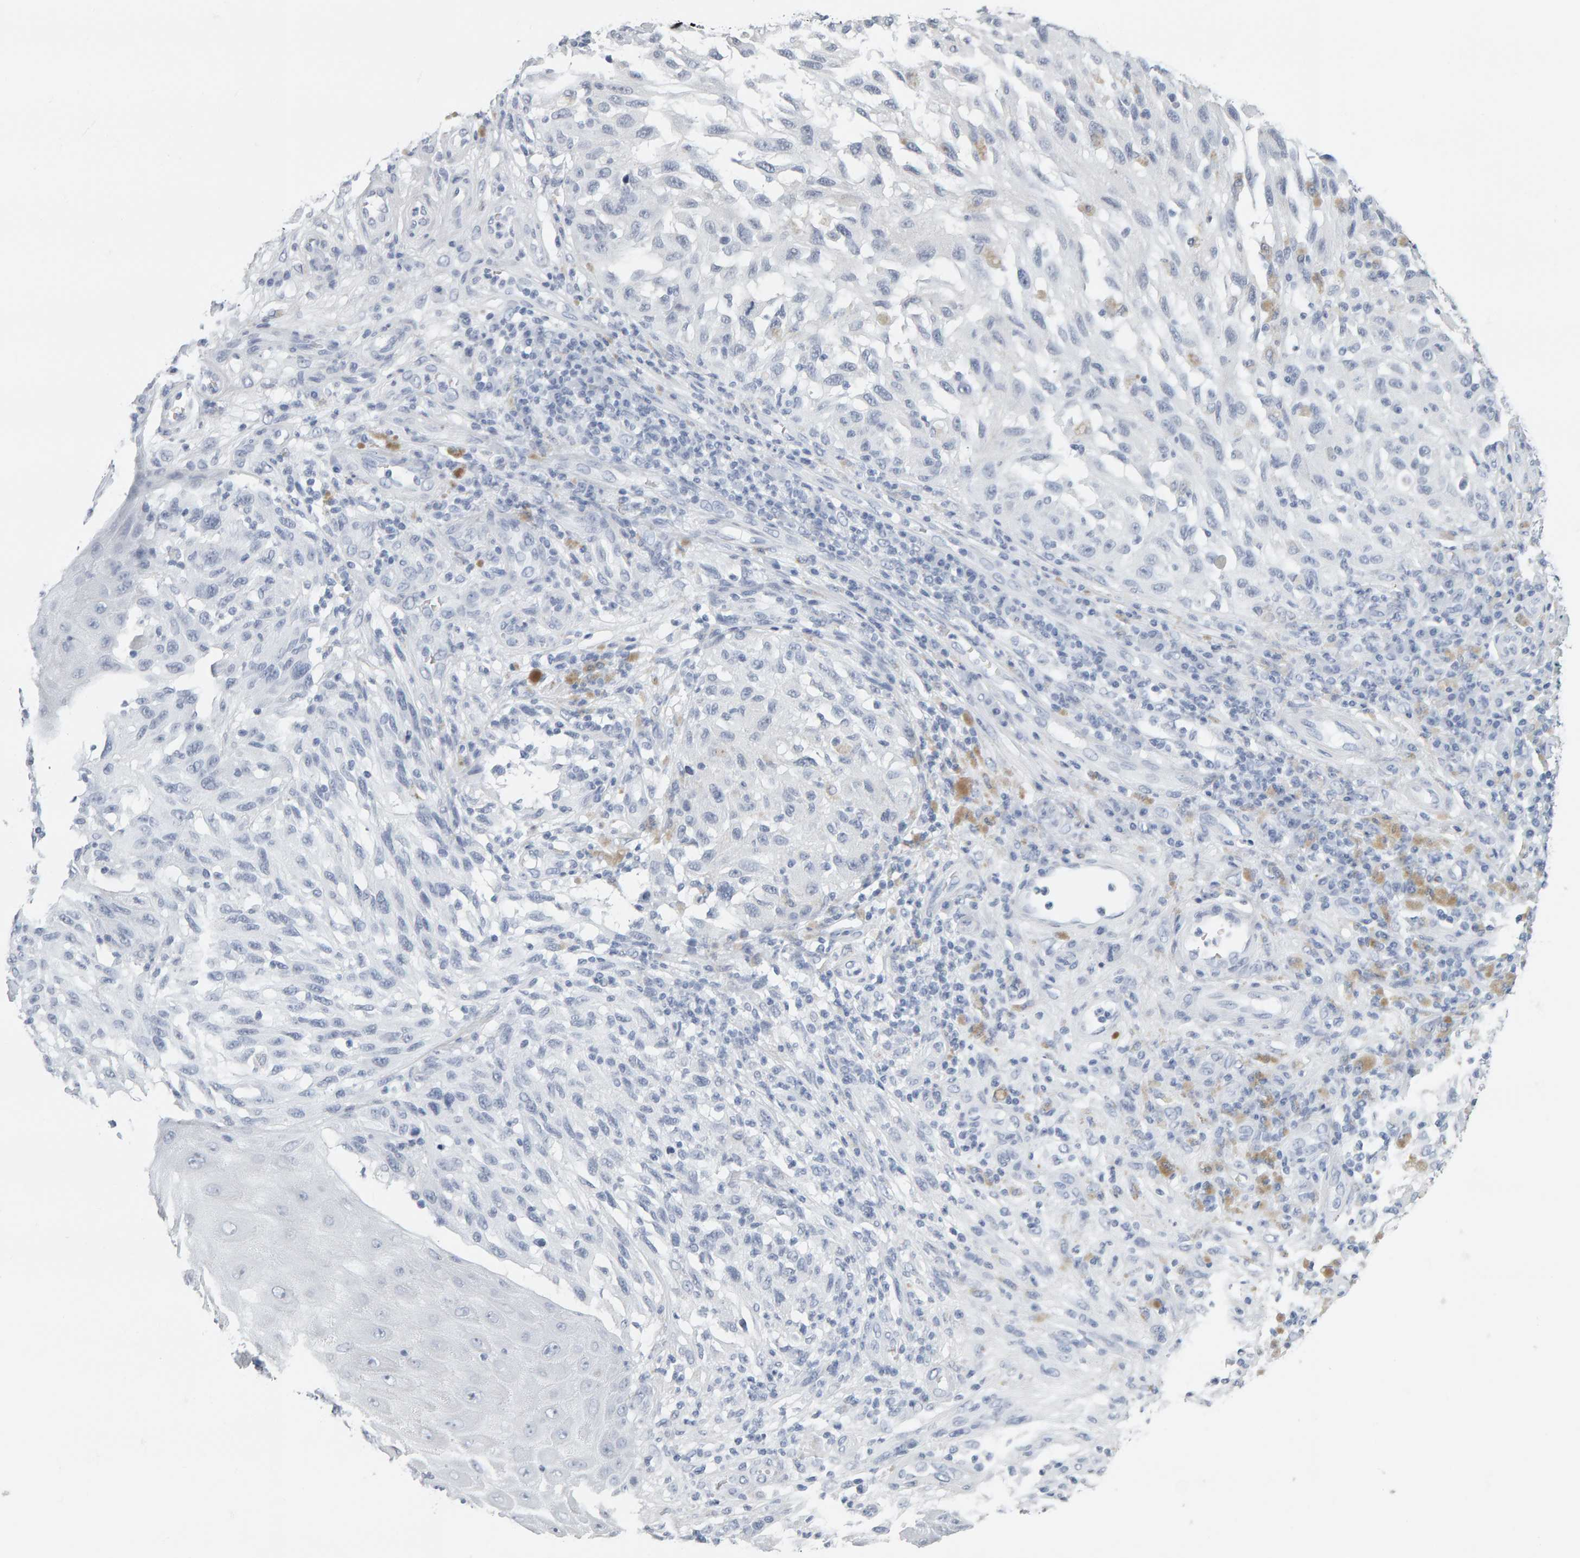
{"staining": {"intensity": "negative", "quantity": "none", "location": "none"}, "tissue": "melanoma", "cell_type": "Tumor cells", "image_type": "cancer", "snomed": [{"axis": "morphology", "description": "Malignant melanoma, NOS"}, {"axis": "topography", "description": "Skin"}], "caption": "A high-resolution histopathology image shows immunohistochemistry staining of malignant melanoma, which demonstrates no significant positivity in tumor cells. (DAB (3,3'-diaminobenzidine) immunohistochemistry, high magnification).", "gene": "SPACA3", "patient": {"sex": "female", "age": 73}}